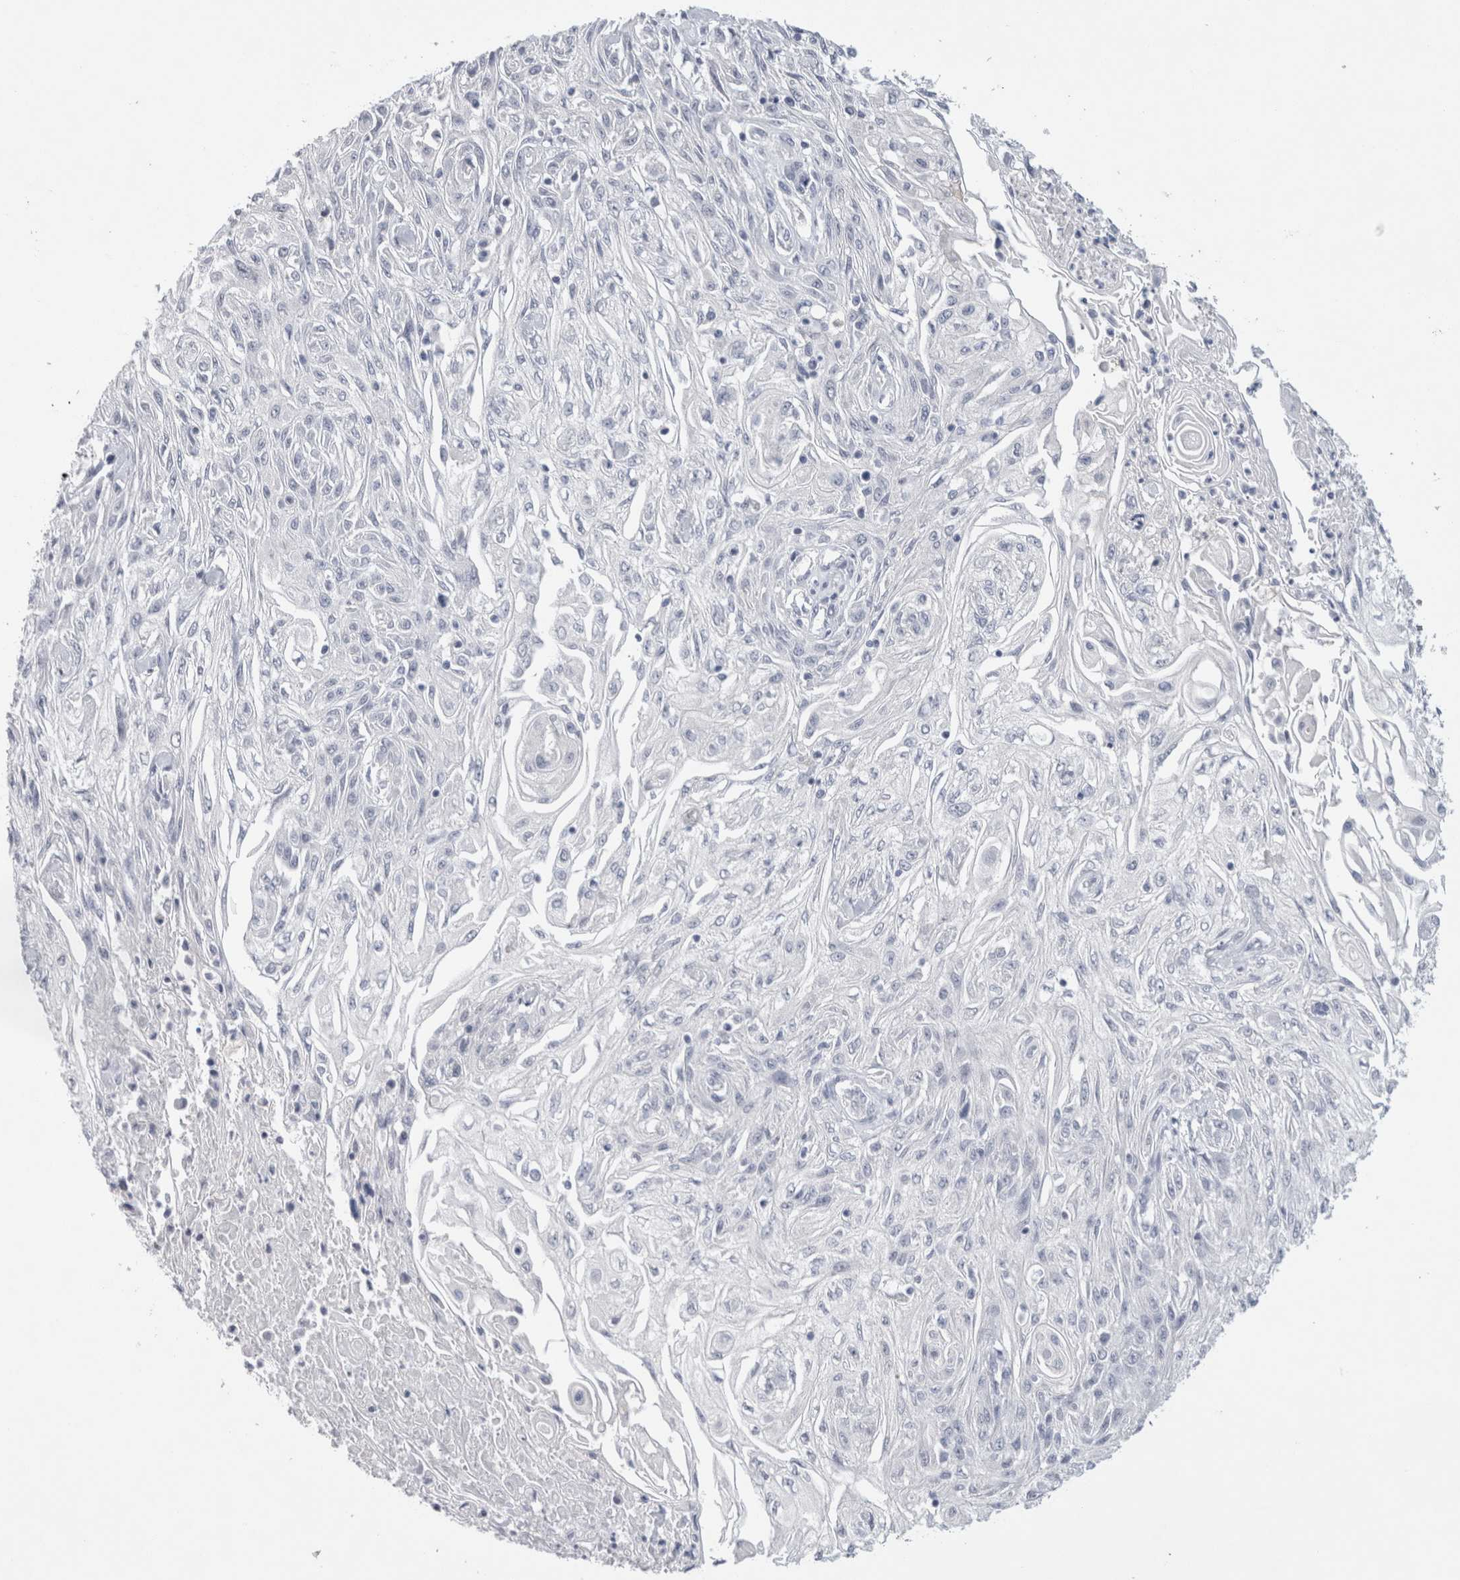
{"staining": {"intensity": "negative", "quantity": "none", "location": "none"}, "tissue": "skin cancer", "cell_type": "Tumor cells", "image_type": "cancer", "snomed": [{"axis": "morphology", "description": "Squamous cell carcinoma, NOS"}, {"axis": "morphology", "description": "Squamous cell carcinoma, metastatic, NOS"}, {"axis": "topography", "description": "Skin"}, {"axis": "topography", "description": "Lymph node"}], "caption": "Immunohistochemistry (IHC) image of human skin cancer (squamous cell carcinoma) stained for a protein (brown), which reveals no staining in tumor cells.", "gene": "TONSL", "patient": {"sex": "male", "age": 75}}